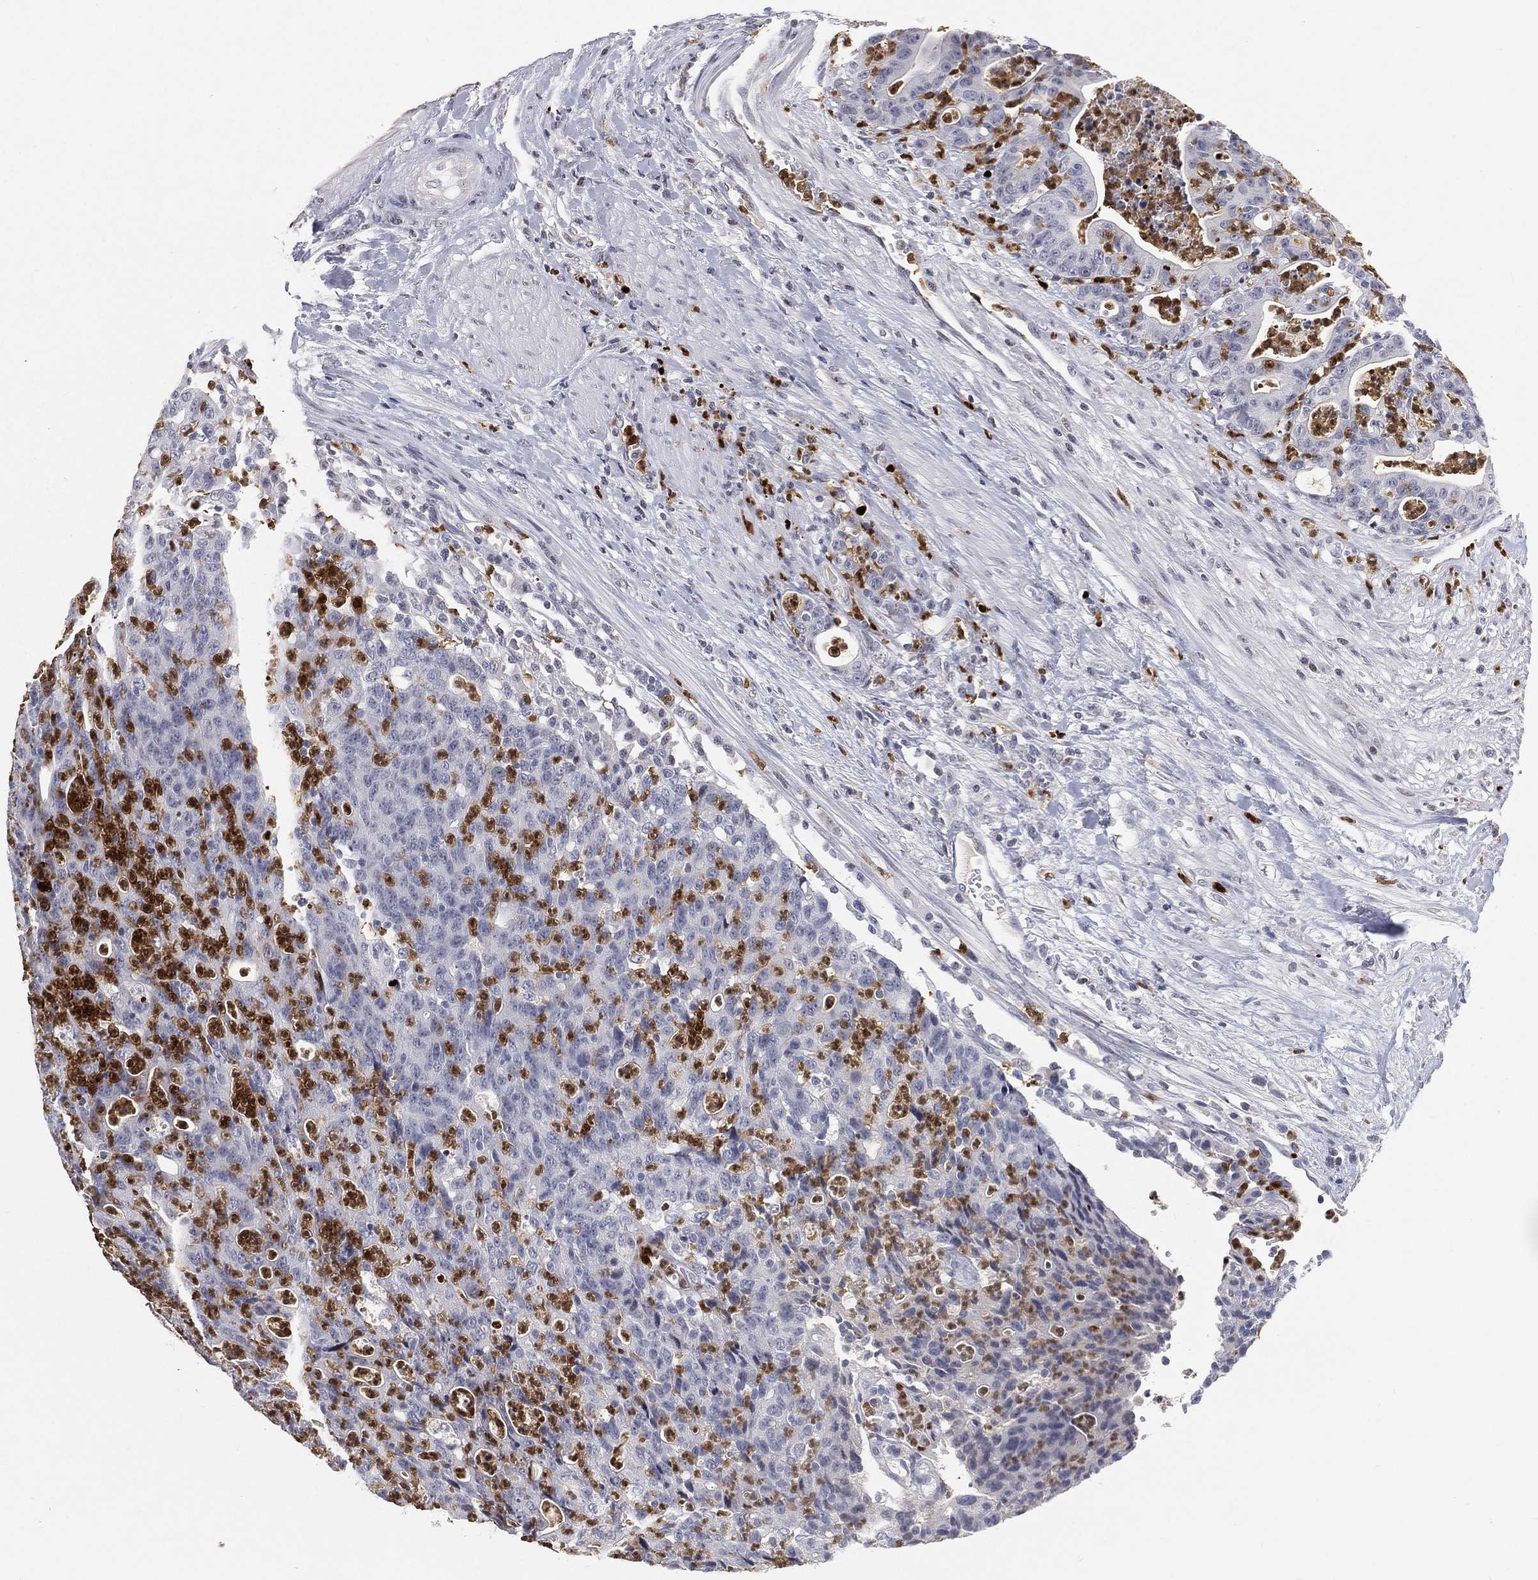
{"staining": {"intensity": "negative", "quantity": "none", "location": "none"}, "tissue": "colorectal cancer", "cell_type": "Tumor cells", "image_type": "cancer", "snomed": [{"axis": "morphology", "description": "Adenocarcinoma, NOS"}, {"axis": "topography", "description": "Colon"}], "caption": "Tumor cells are negative for protein expression in human colorectal adenocarcinoma. Brightfield microscopy of immunohistochemistry (IHC) stained with DAB (brown) and hematoxylin (blue), captured at high magnification.", "gene": "ARG1", "patient": {"sex": "male", "age": 70}}